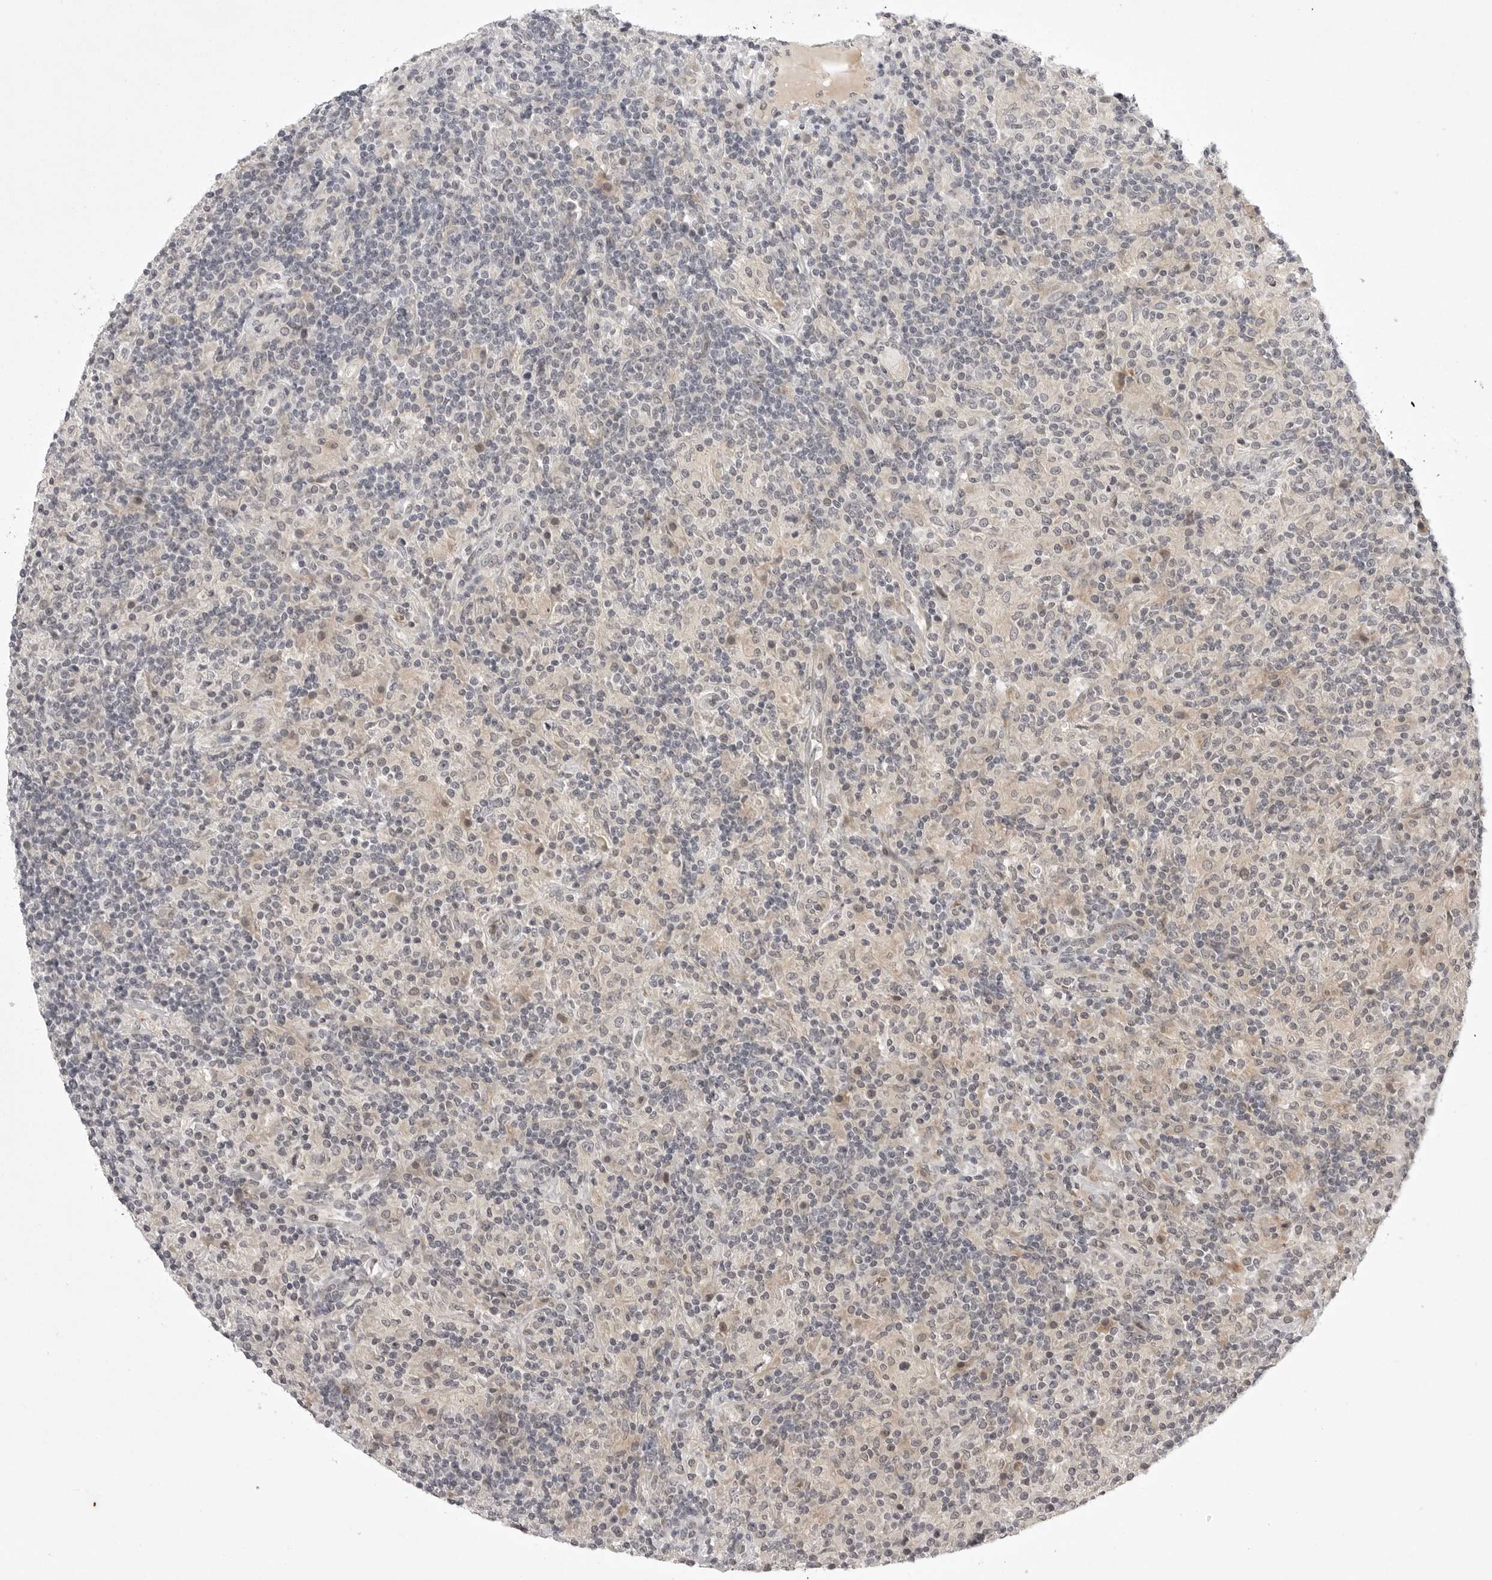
{"staining": {"intensity": "negative", "quantity": "none", "location": "none"}, "tissue": "lymphoma", "cell_type": "Tumor cells", "image_type": "cancer", "snomed": [{"axis": "morphology", "description": "Hodgkin's disease, NOS"}, {"axis": "topography", "description": "Lymph node"}], "caption": "The image shows no staining of tumor cells in lymphoma.", "gene": "CD300LD", "patient": {"sex": "male", "age": 70}}